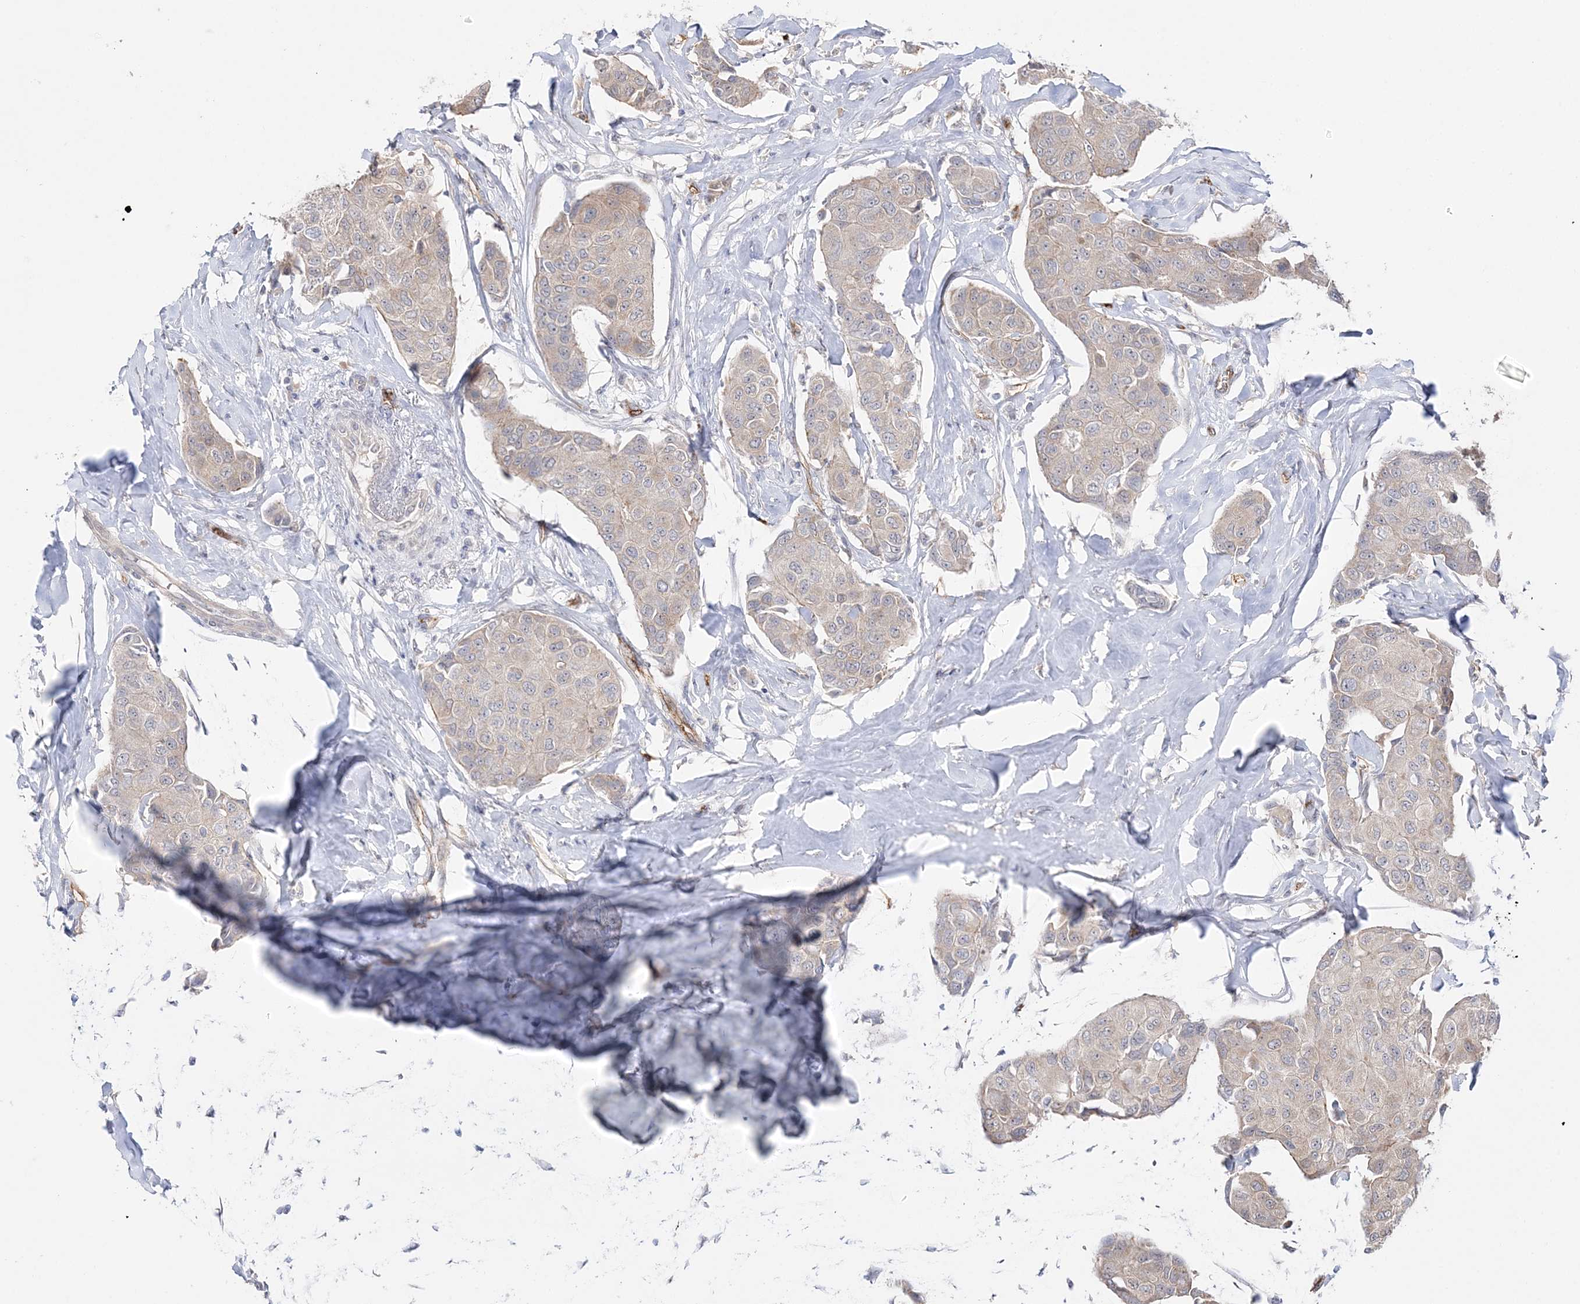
{"staining": {"intensity": "weak", "quantity": "<25%", "location": "cytoplasmic/membranous"}, "tissue": "breast cancer", "cell_type": "Tumor cells", "image_type": "cancer", "snomed": [{"axis": "morphology", "description": "Duct carcinoma"}, {"axis": "topography", "description": "Breast"}], "caption": "Invasive ductal carcinoma (breast) stained for a protein using immunohistochemistry demonstrates no positivity tumor cells.", "gene": "FARSB", "patient": {"sex": "female", "age": 80}}